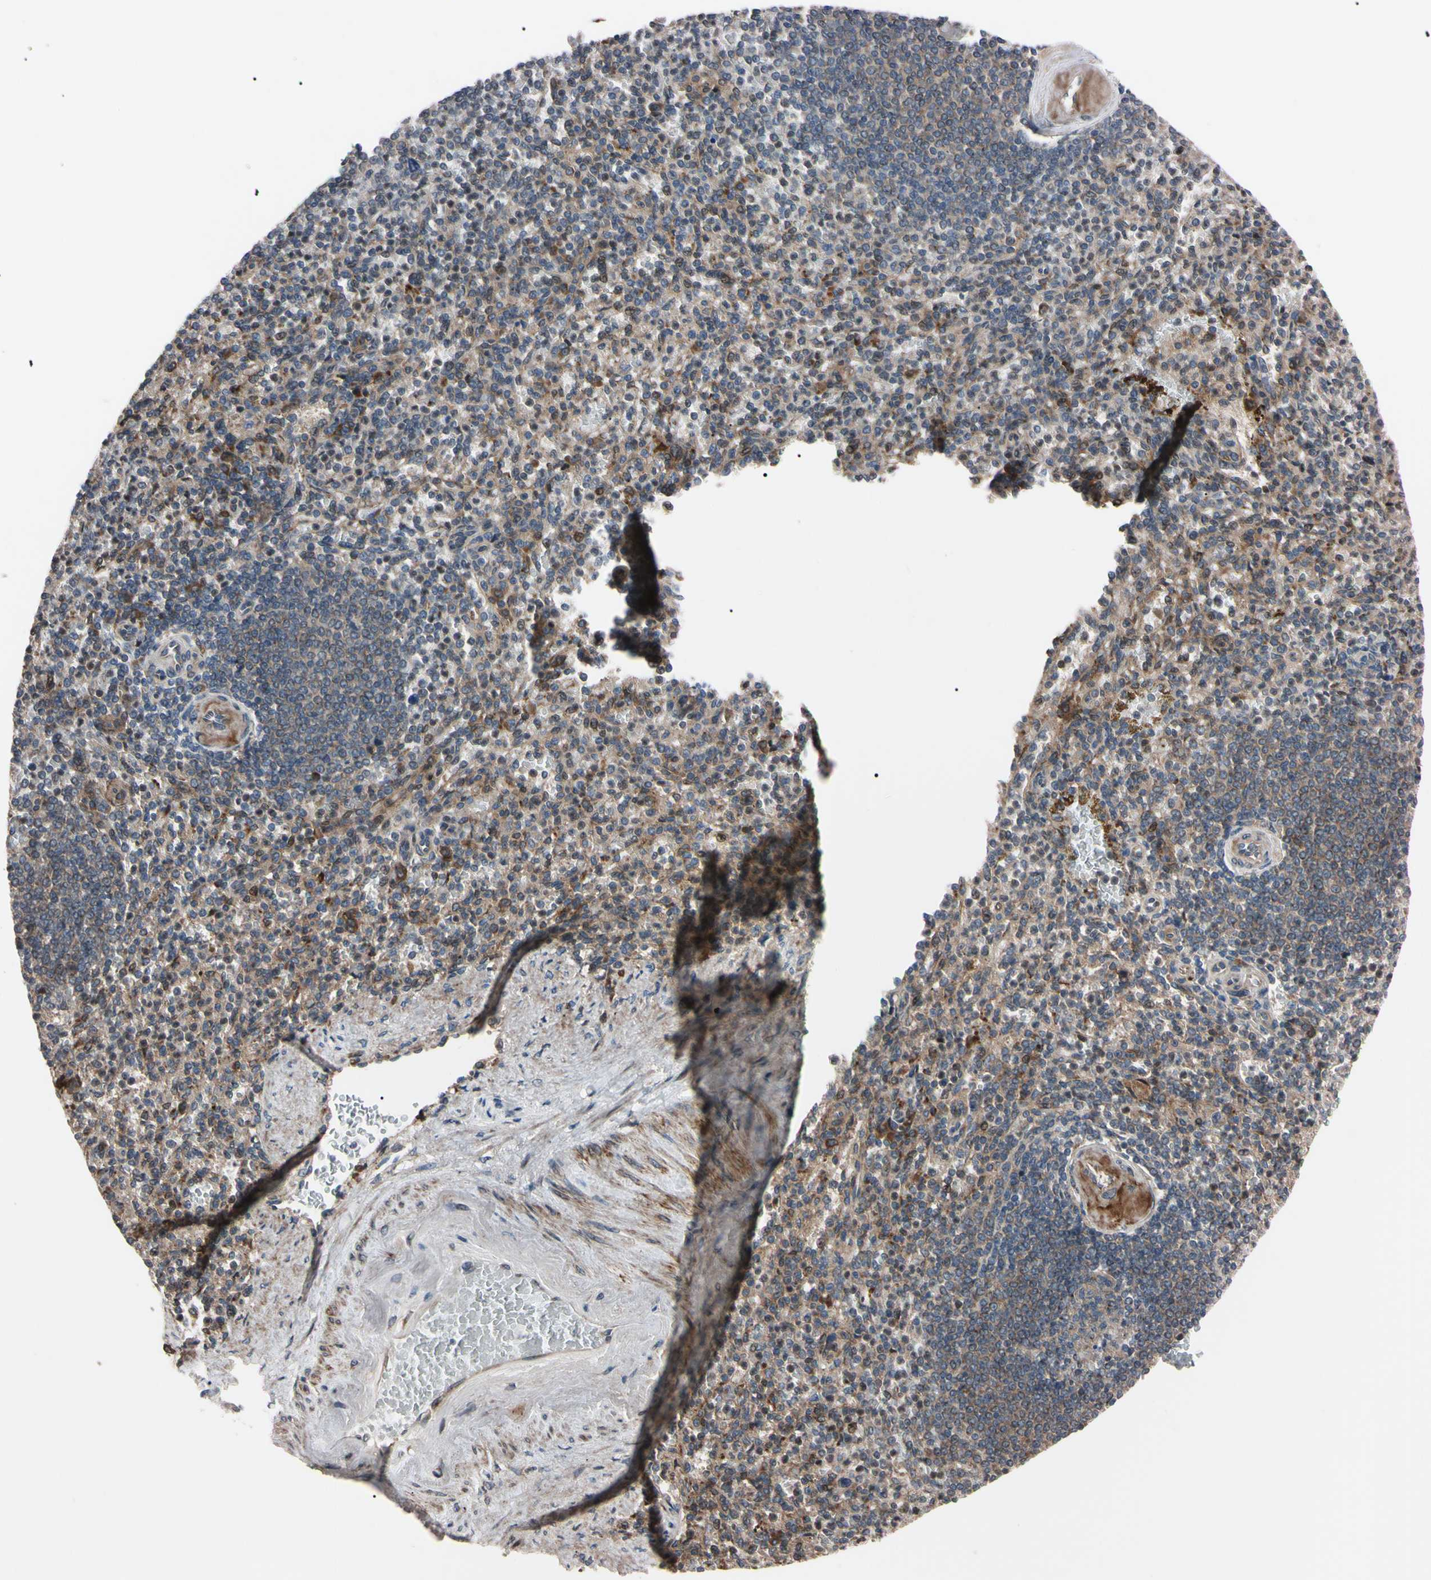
{"staining": {"intensity": "strong", "quantity": "25%-75%", "location": "cytoplasmic/membranous"}, "tissue": "spleen", "cell_type": "Cells in red pulp", "image_type": "normal", "snomed": [{"axis": "morphology", "description": "Normal tissue, NOS"}, {"axis": "topography", "description": "Spleen"}], "caption": "Immunohistochemistry of normal spleen shows high levels of strong cytoplasmic/membranous positivity in approximately 25%-75% of cells in red pulp. (Brightfield microscopy of DAB IHC at high magnification).", "gene": "GUCY1B1", "patient": {"sex": "female", "age": 74}}